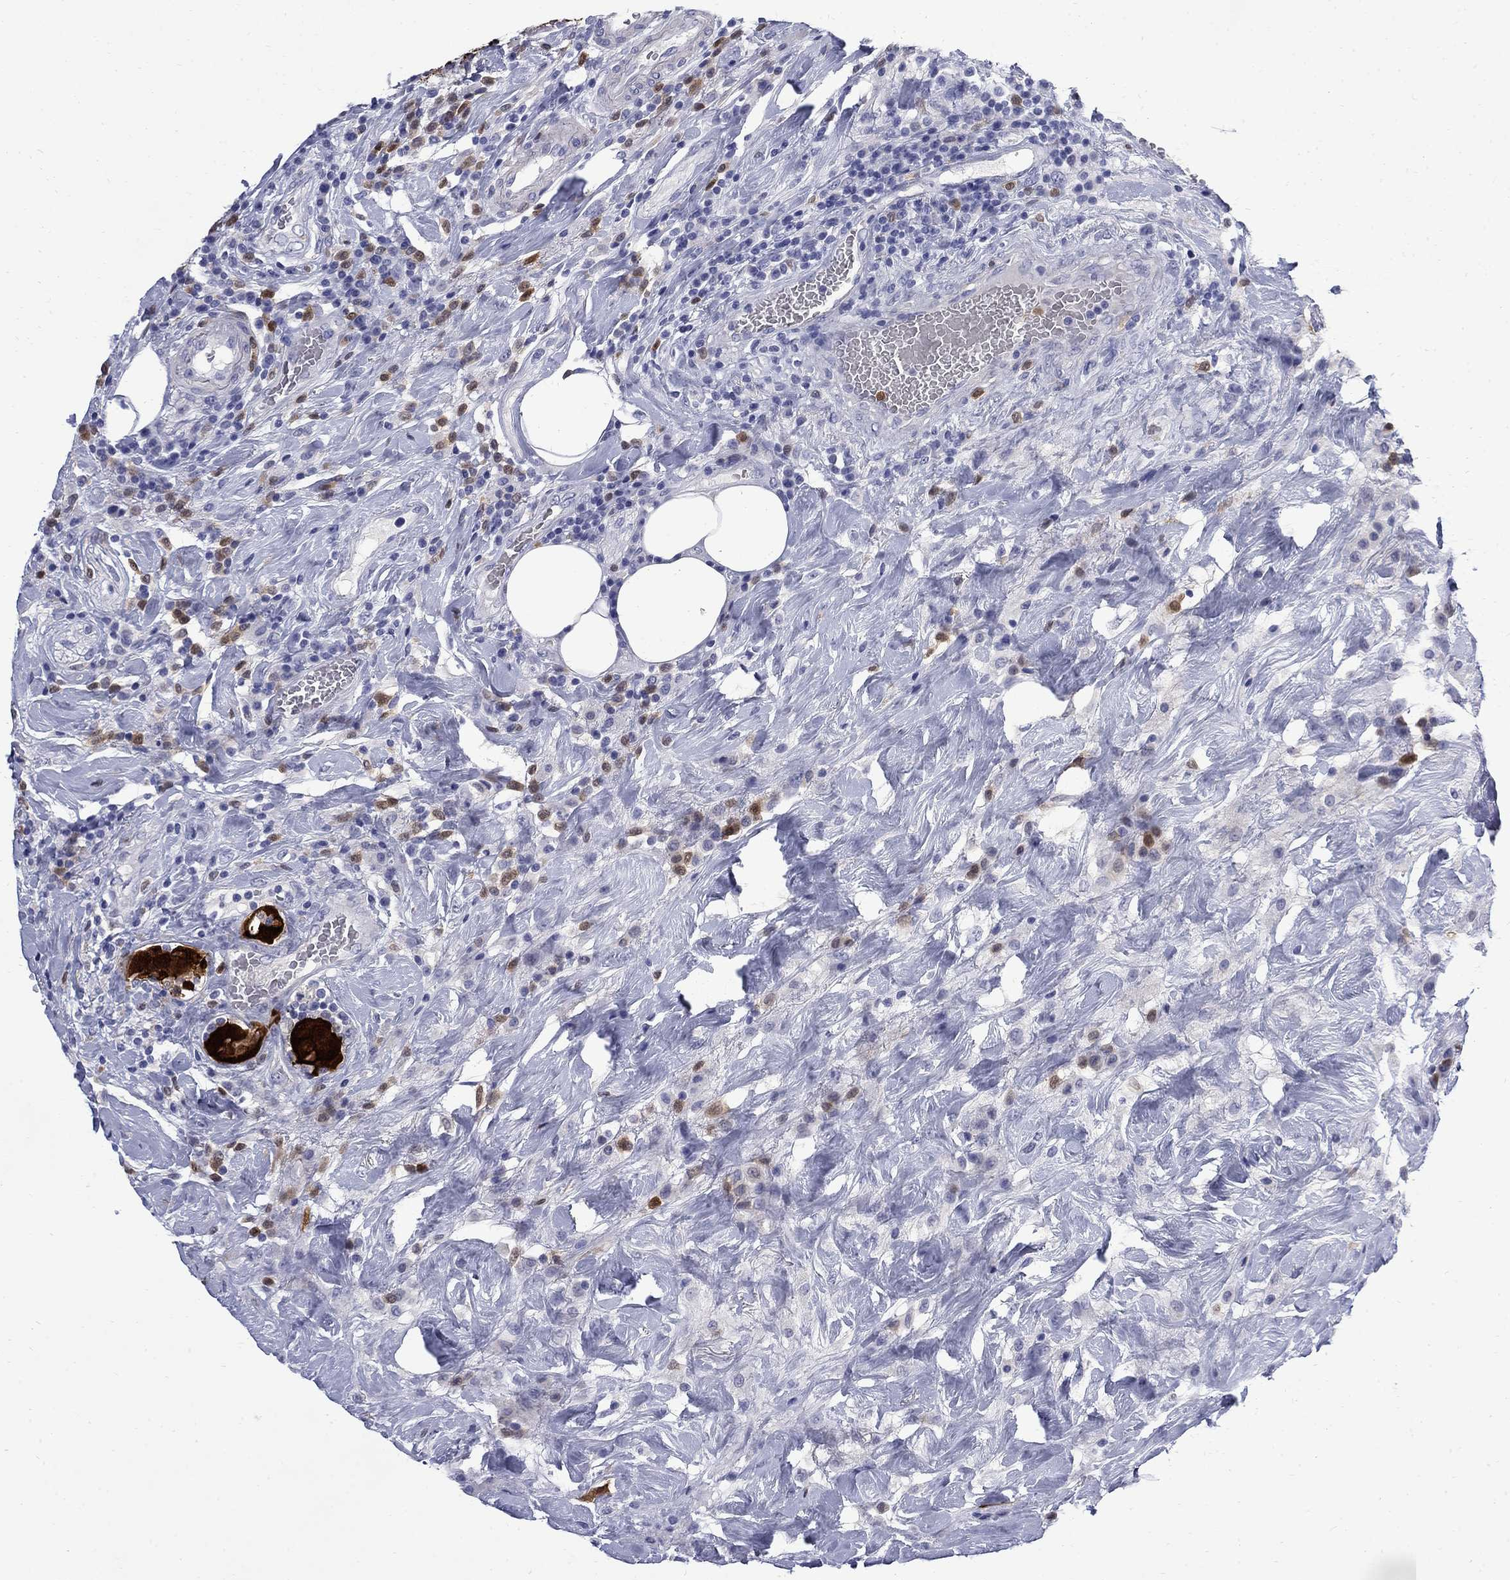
{"staining": {"intensity": "negative", "quantity": "none", "location": "none"}, "tissue": "colorectal cancer", "cell_type": "Tumor cells", "image_type": "cancer", "snomed": [{"axis": "morphology", "description": "Adenocarcinoma, NOS"}, {"axis": "topography", "description": "Colon"}], "caption": "Immunohistochemistry histopathology image of neoplastic tissue: colorectal cancer (adenocarcinoma) stained with DAB (3,3'-diaminobenzidine) displays no significant protein positivity in tumor cells.", "gene": "SERPINB2", "patient": {"sex": "female", "age": 69}}